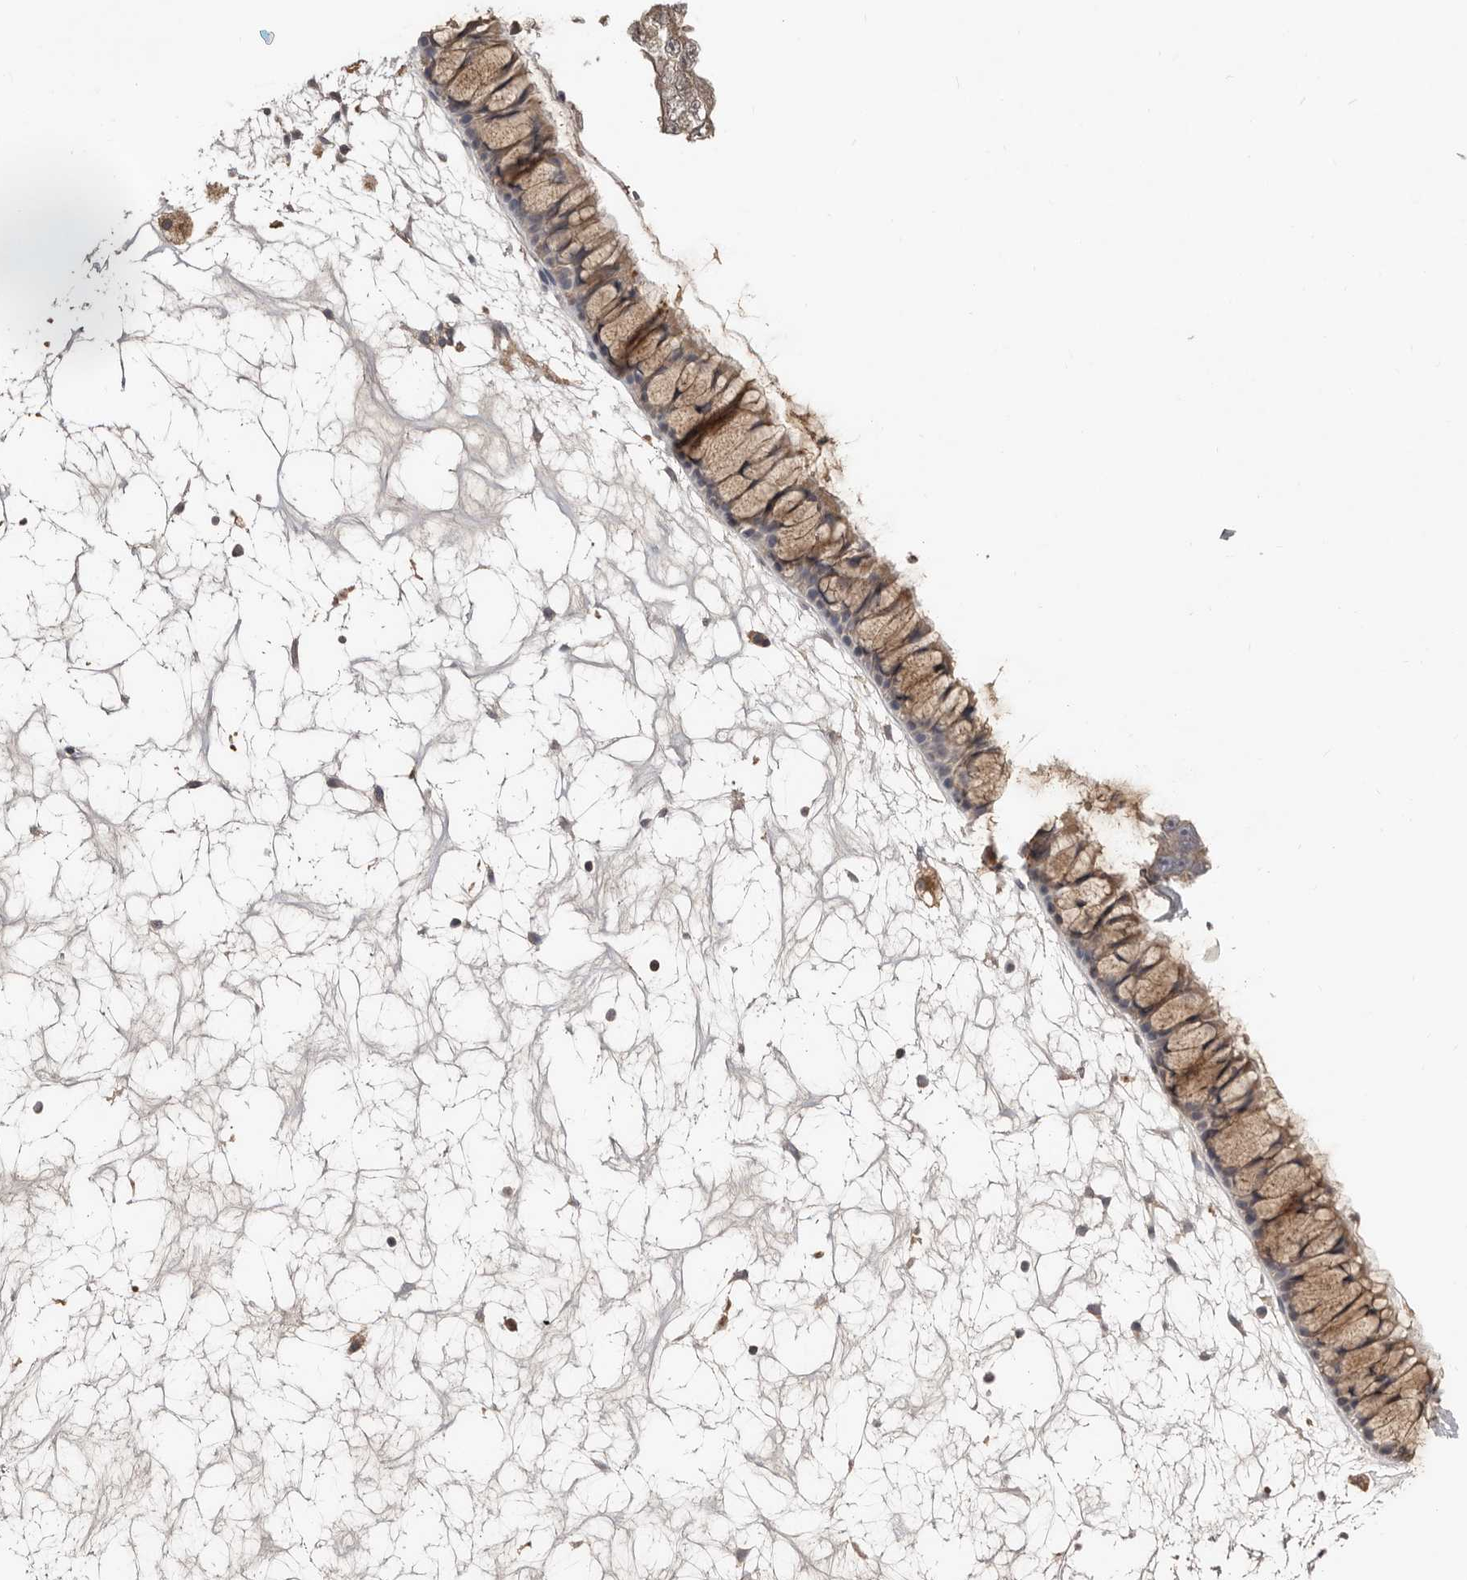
{"staining": {"intensity": "moderate", "quantity": "25%-75%", "location": "cytoplasmic/membranous"}, "tissue": "nasopharynx", "cell_type": "Respiratory epithelial cells", "image_type": "normal", "snomed": [{"axis": "morphology", "description": "Normal tissue, NOS"}, {"axis": "topography", "description": "Nasopharynx"}], "caption": "Protein staining by IHC shows moderate cytoplasmic/membranous positivity in approximately 25%-75% of respiratory epithelial cells in unremarkable nasopharynx.", "gene": "SLC39A2", "patient": {"sex": "male", "age": 64}}